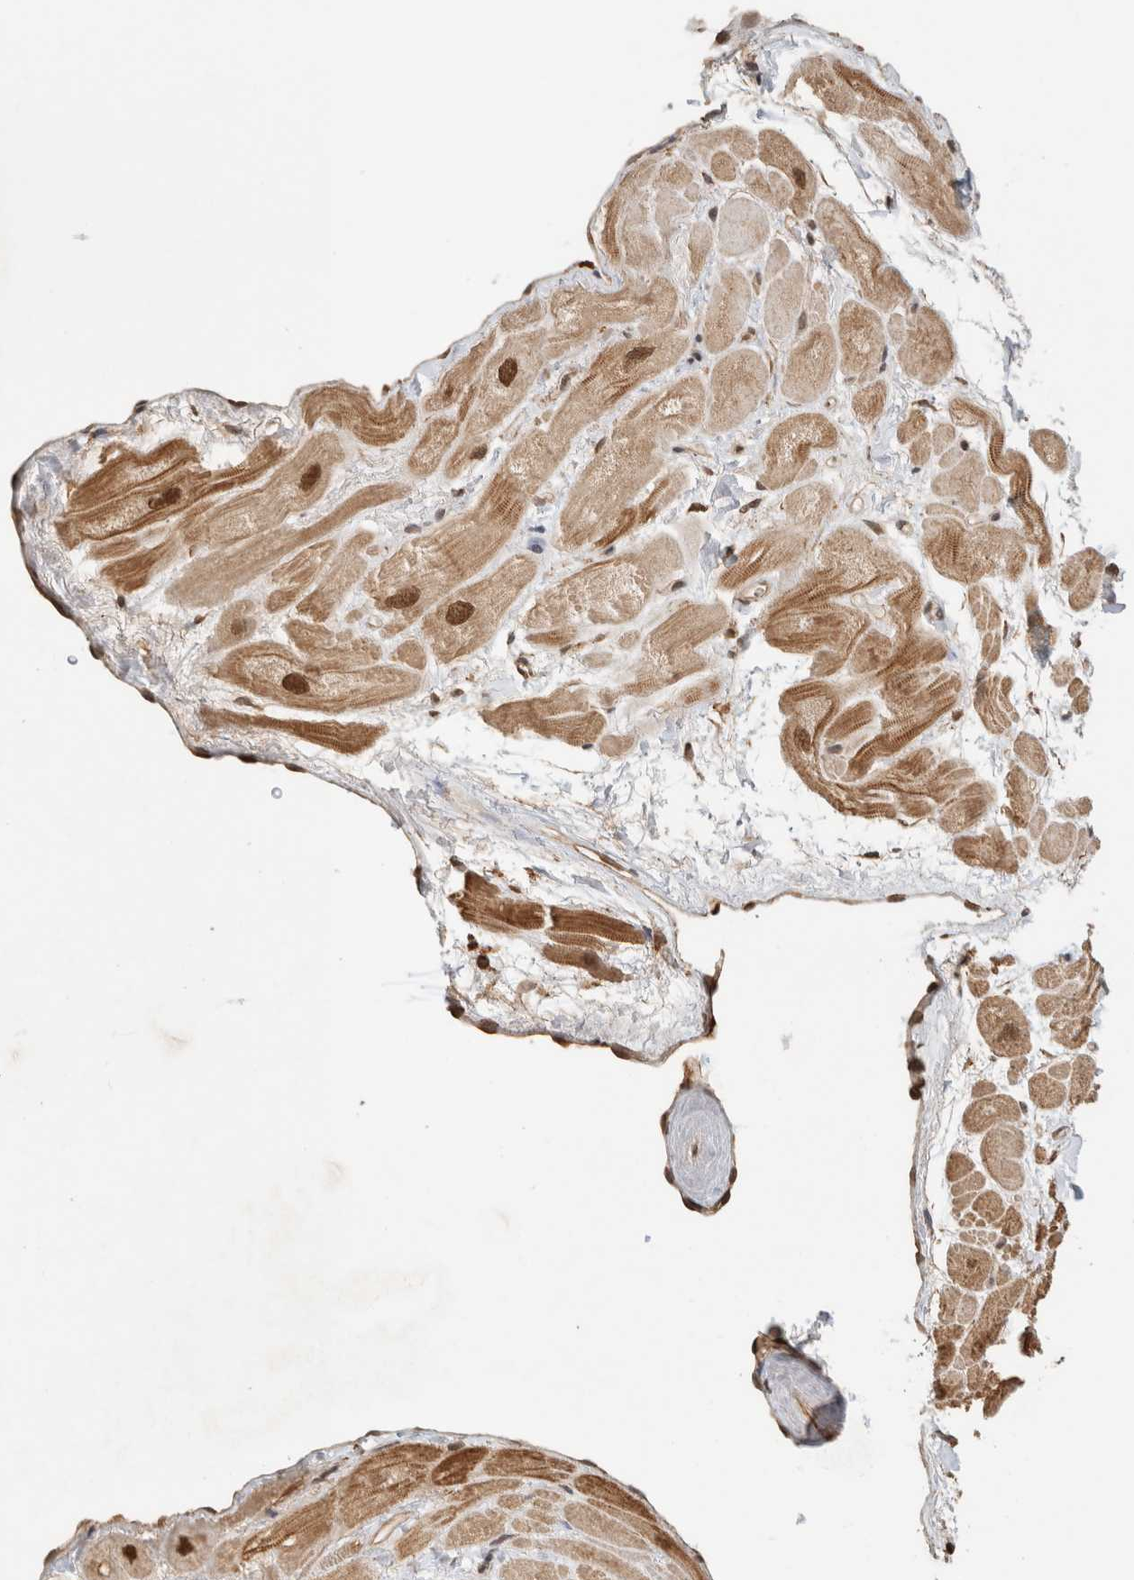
{"staining": {"intensity": "moderate", "quantity": ">75%", "location": "cytoplasmic/membranous,nuclear"}, "tissue": "heart muscle", "cell_type": "Cardiomyocytes", "image_type": "normal", "snomed": [{"axis": "morphology", "description": "Normal tissue, NOS"}, {"axis": "topography", "description": "Heart"}], "caption": "Brown immunohistochemical staining in normal human heart muscle reveals moderate cytoplasmic/membranous,nuclear staining in about >75% of cardiomyocytes. The staining was performed using DAB (3,3'-diaminobenzidine) to visualize the protein expression in brown, while the nuclei were stained in blue with hematoxylin (Magnification: 20x).", "gene": "C1orf21", "patient": {"sex": "male", "age": 49}}